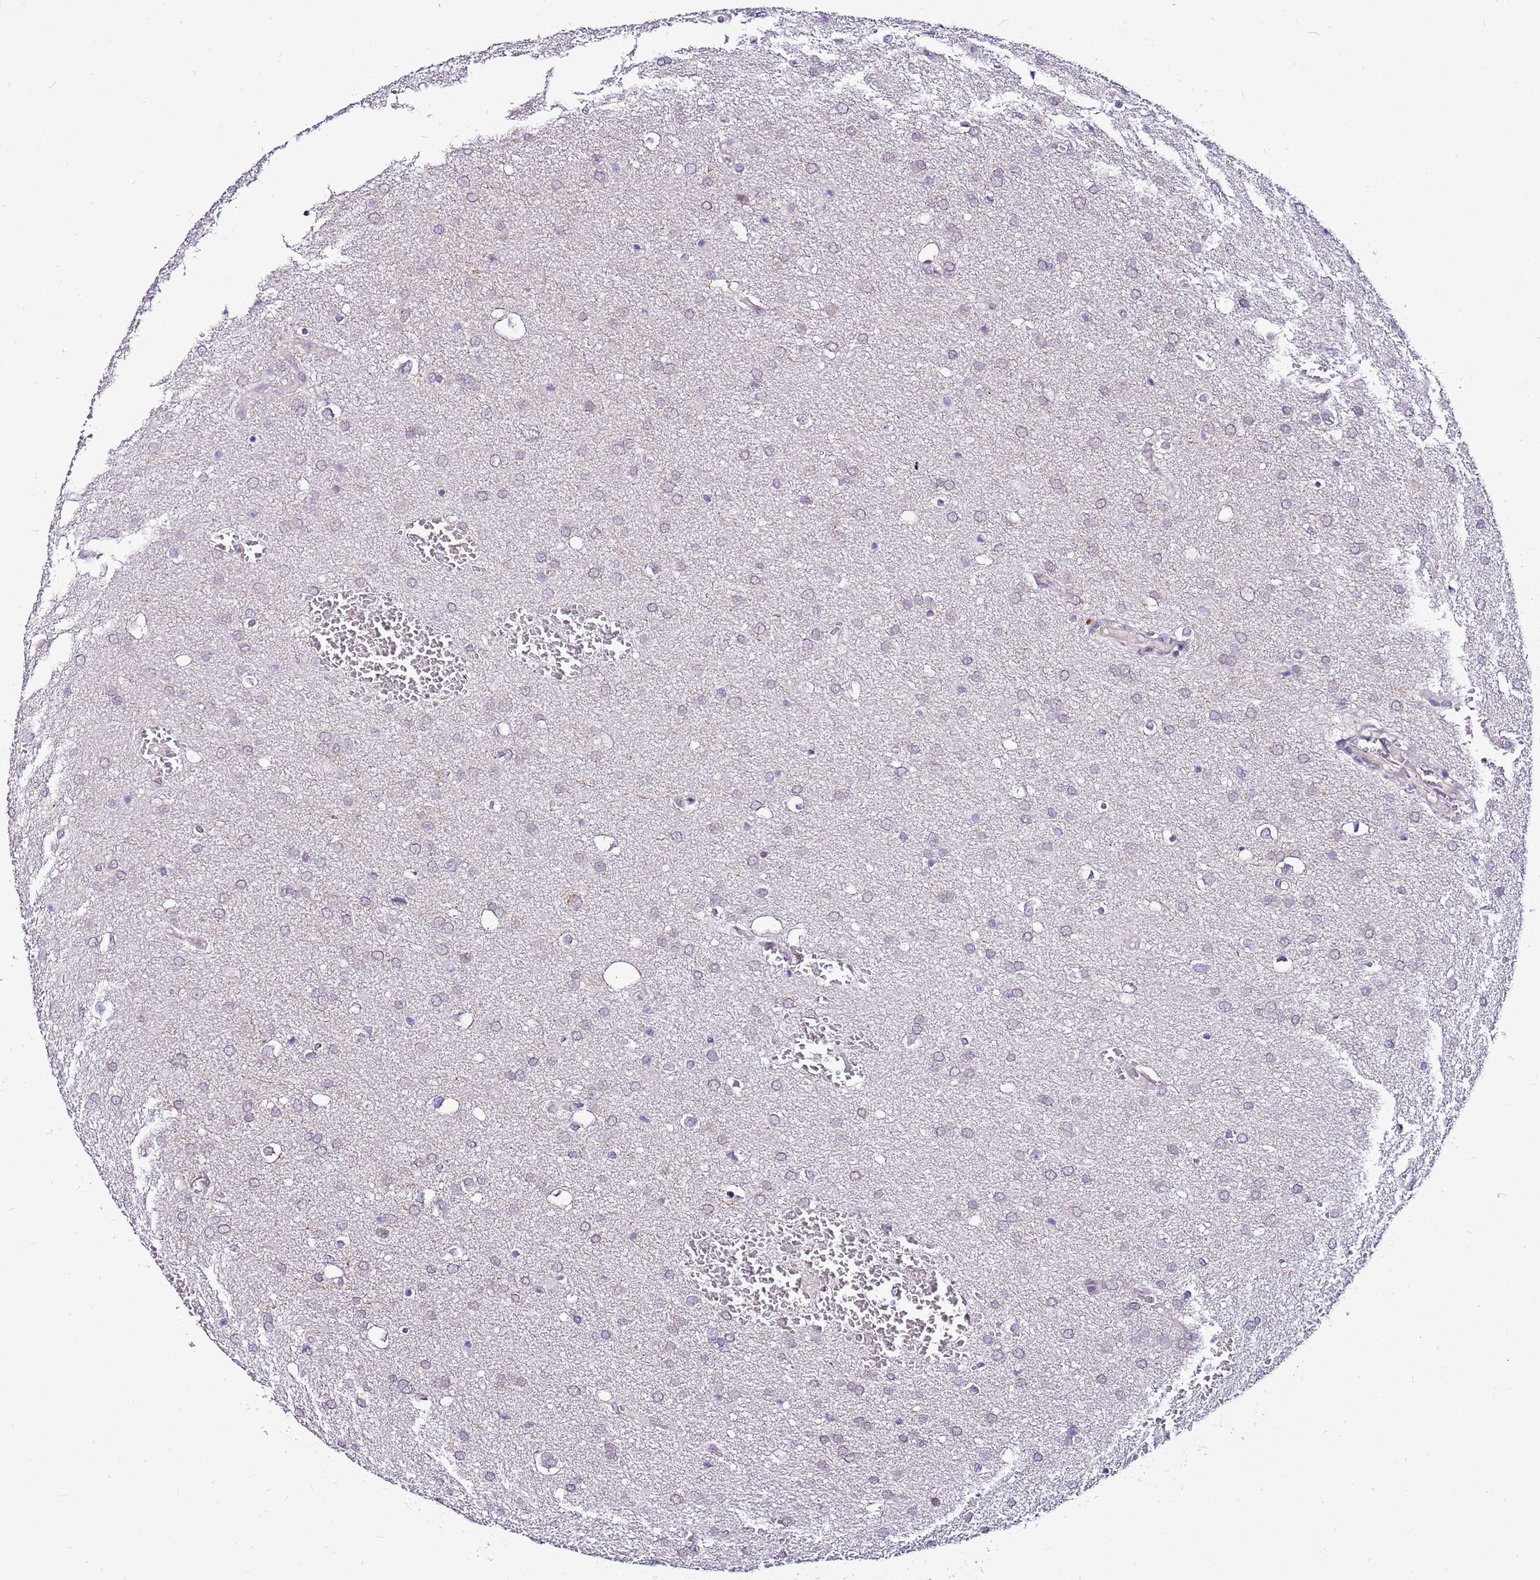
{"staining": {"intensity": "negative", "quantity": "none", "location": "none"}, "tissue": "glioma", "cell_type": "Tumor cells", "image_type": "cancer", "snomed": [{"axis": "morphology", "description": "Glioma, malignant, Low grade"}, {"axis": "topography", "description": "Brain"}], "caption": "Immunohistochemical staining of human malignant glioma (low-grade) demonstrates no significant positivity in tumor cells.", "gene": "POLE3", "patient": {"sex": "female", "age": 32}}